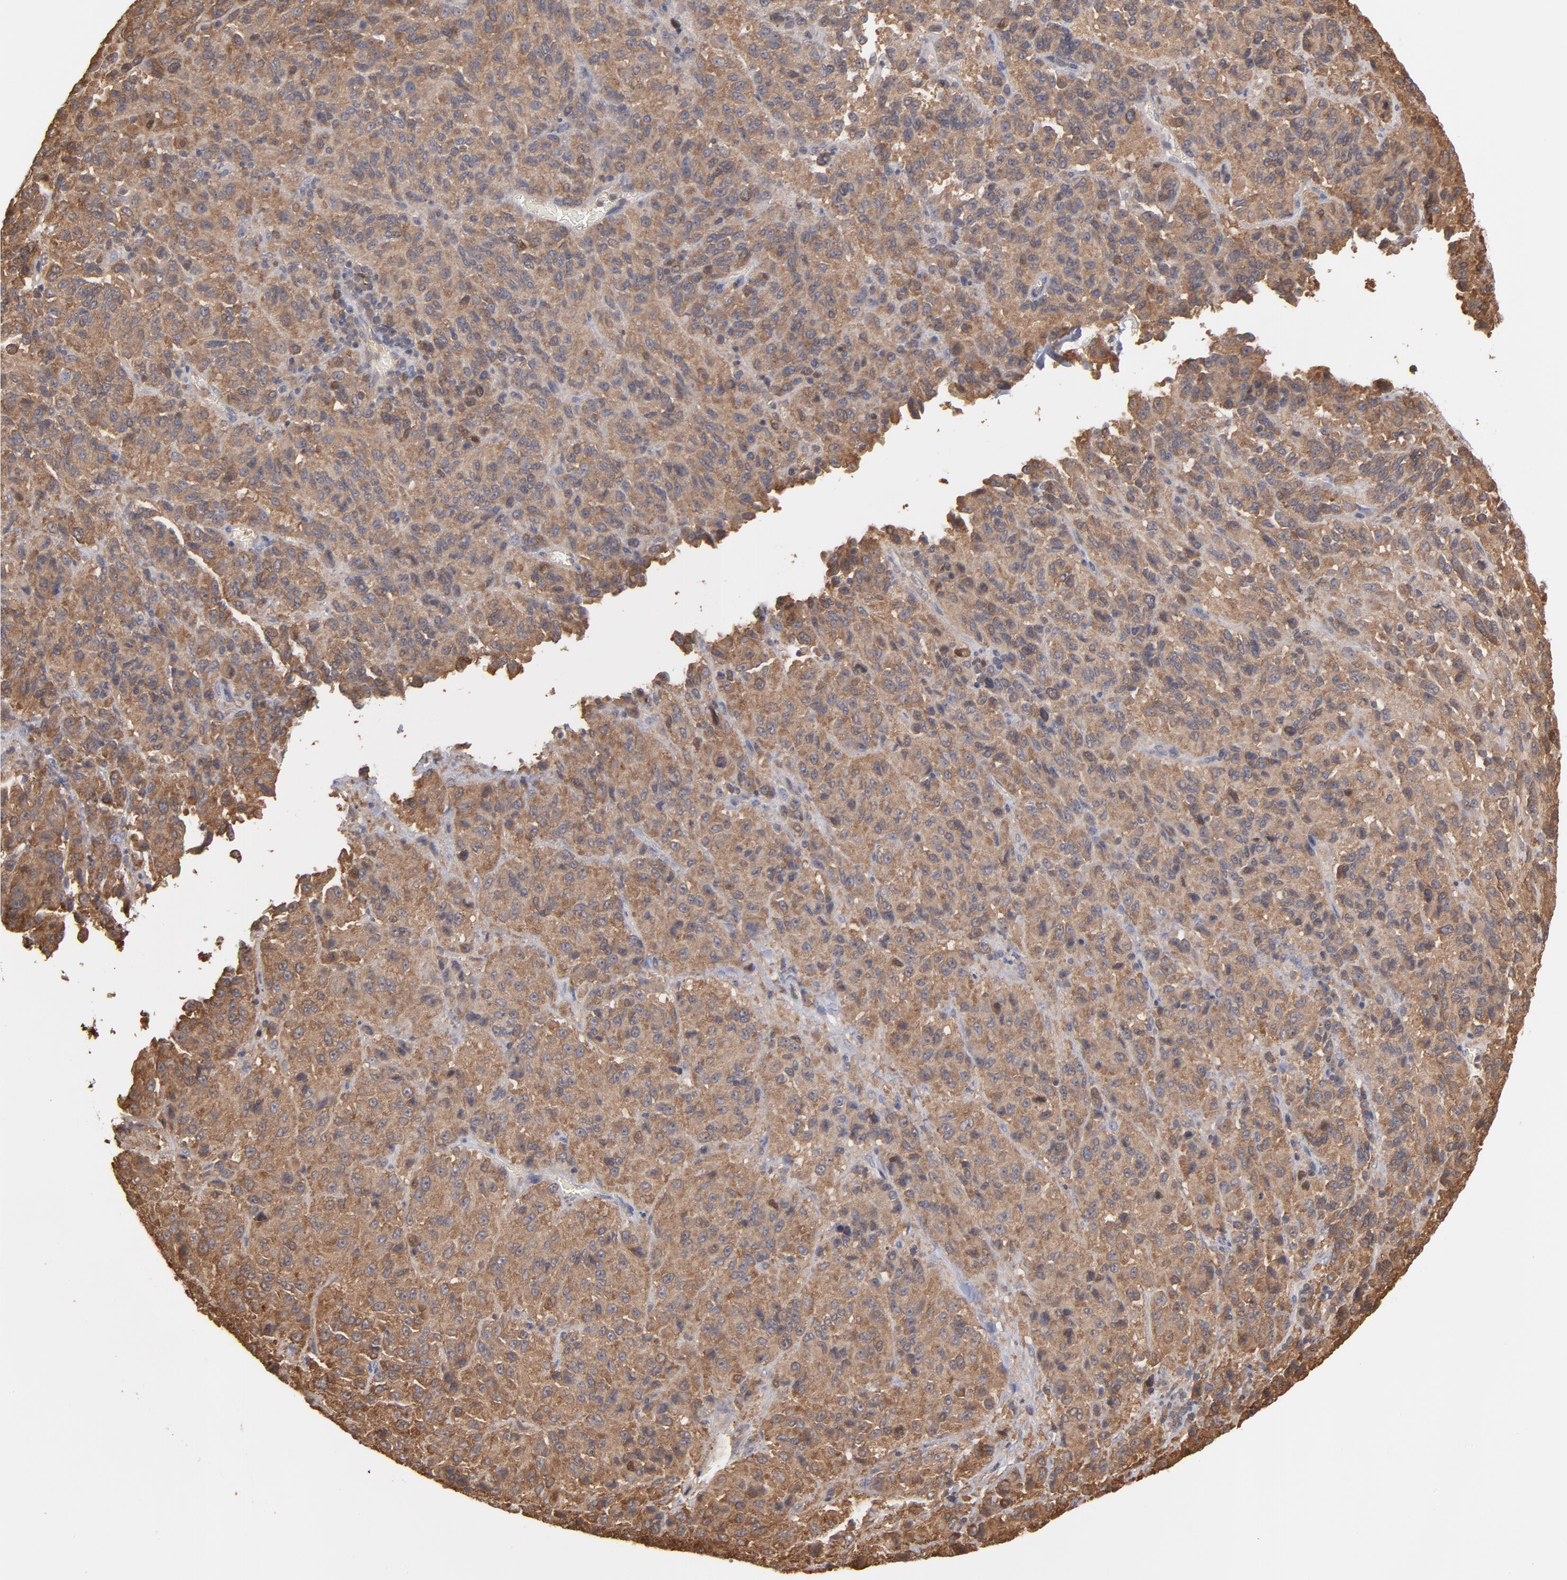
{"staining": {"intensity": "moderate", "quantity": ">75%", "location": "cytoplasmic/membranous"}, "tissue": "melanoma", "cell_type": "Tumor cells", "image_type": "cancer", "snomed": [{"axis": "morphology", "description": "Malignant melanoma, Metastatic site"}, {"axis": "topography", "description": "Lung"}], "caption": "This is a histology image of IHC staining of melanoma, which shows moderate staining in the cytoplasmic/membranous of tumor cells.", "gene": "MAPRE1", "patient": {"sex": "male", "age": 64}}